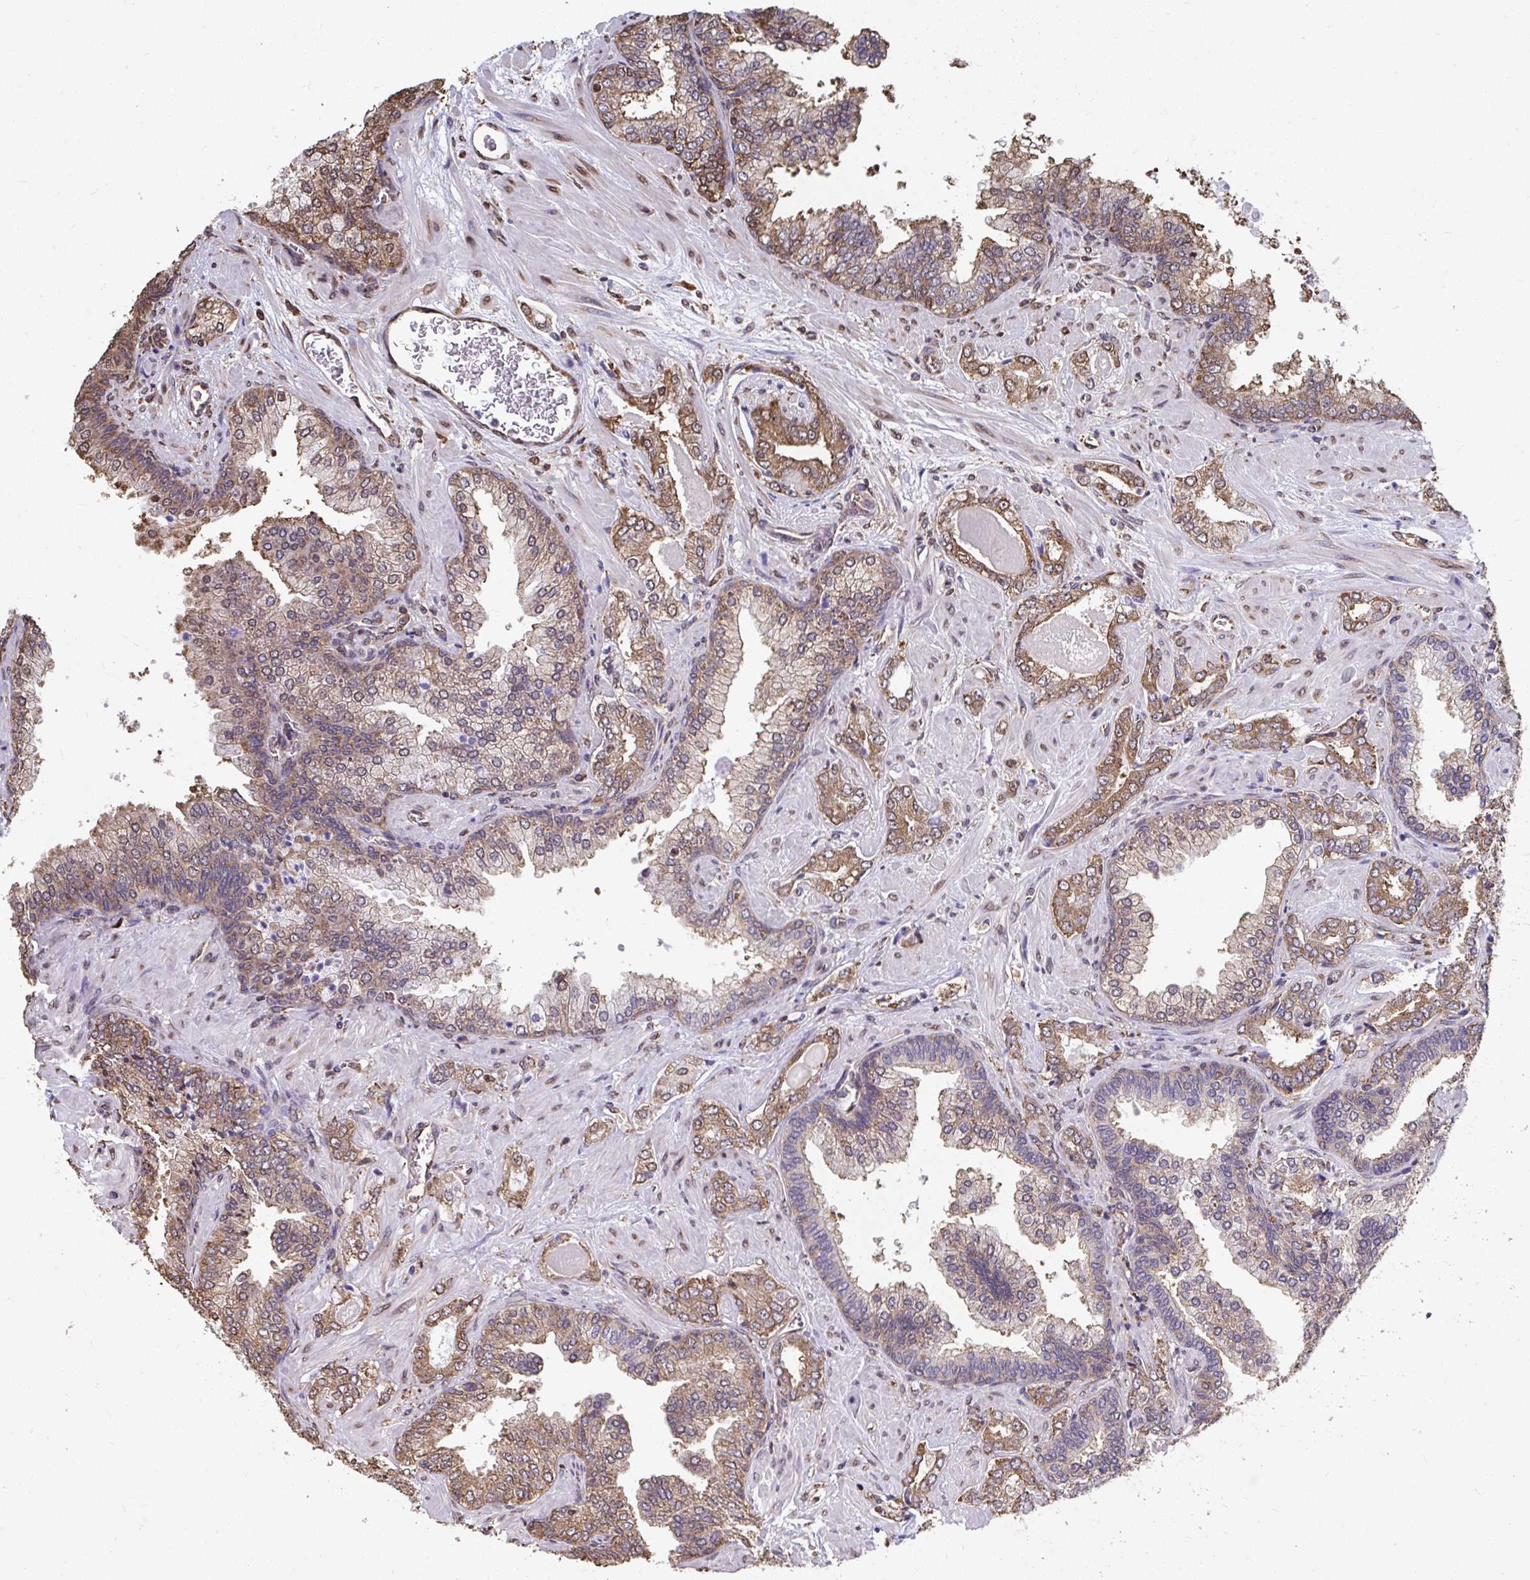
{"staining": {"intensity": "moderate", "quantity": ">75%", "location": "cytoplasmic/membranous"}, "tissue": "prostate cancer", "cell_type": "Tumor cells", "image_type": "cancer", "snomed": [{"axis": "morphology", "description": "Adenocarcinoma, High grade"}, {"axis": "topography", "description": "Prostate"}], "caption": "Prostate cancer (high-grade adenocarcinoma) stained for a protein (brown) exhibits moderate cytoplasmic/membranous positive positivity in about >75% of tumor cells.", "gene": "SYNCRIP", "patient": {"sex": "male", "age": 60}}